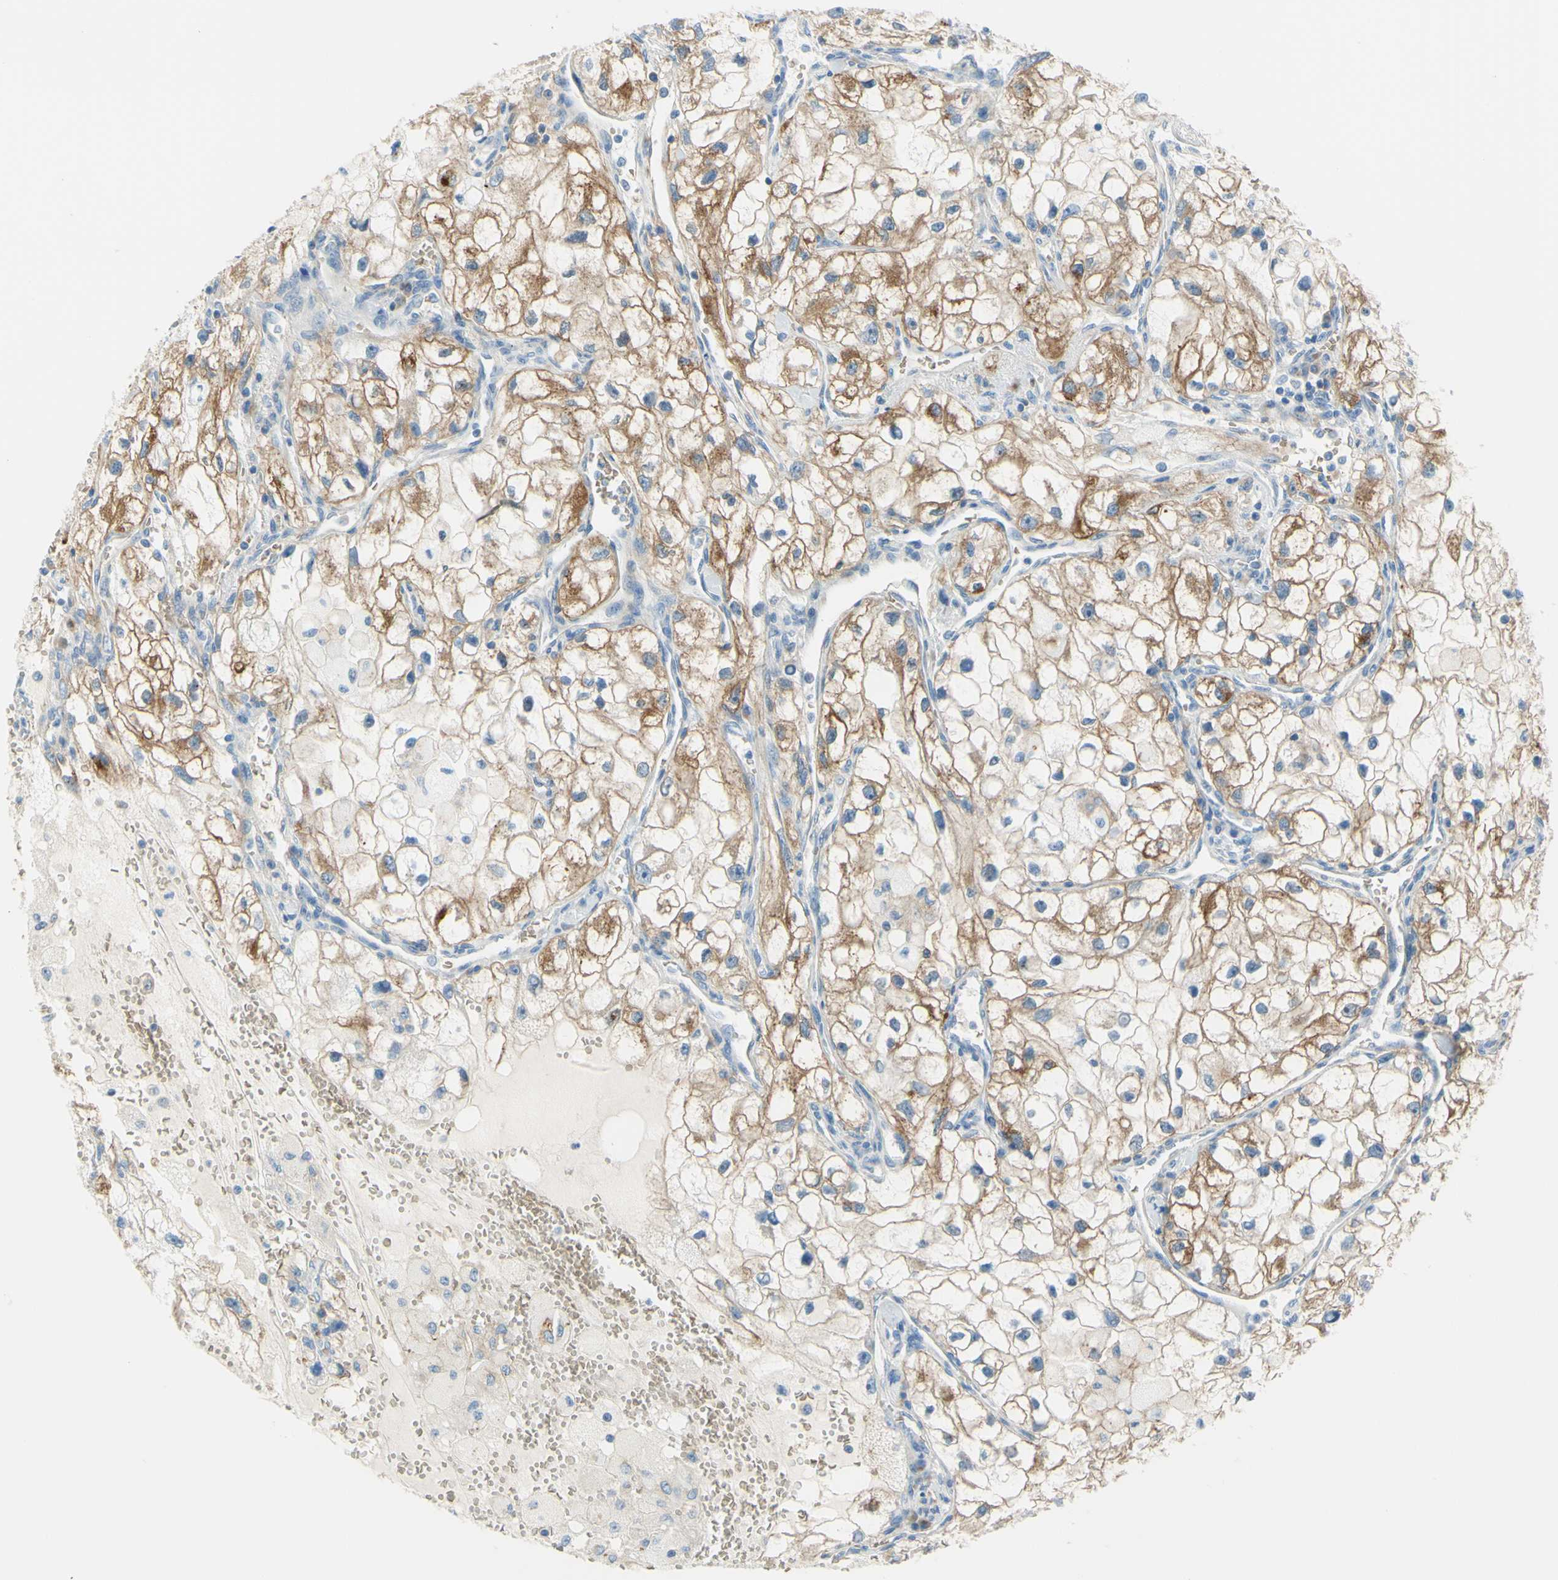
{"staining": {"intensity": "moderate", "quantity": ">75%", "location": "cytoplasmic/membranous"}, "tissue": "renal cancer", "cell_type": "Tumor cells", "image_type": "cancer", "snomed": [{"axis": "morphology", "description": "Adenocarcinoma, NOS"}, {"axis": "topography", "description": "Kidney"}], "caption": "The image displays immunohistochemical staining of renal cancer (adenocarcinoma). There is moderate cytoplasmic/membranous positivity is seen in about >75% of tumor cells.", "gene": "FRMD4B", "patient": {"sex": "female", "age": 70}}